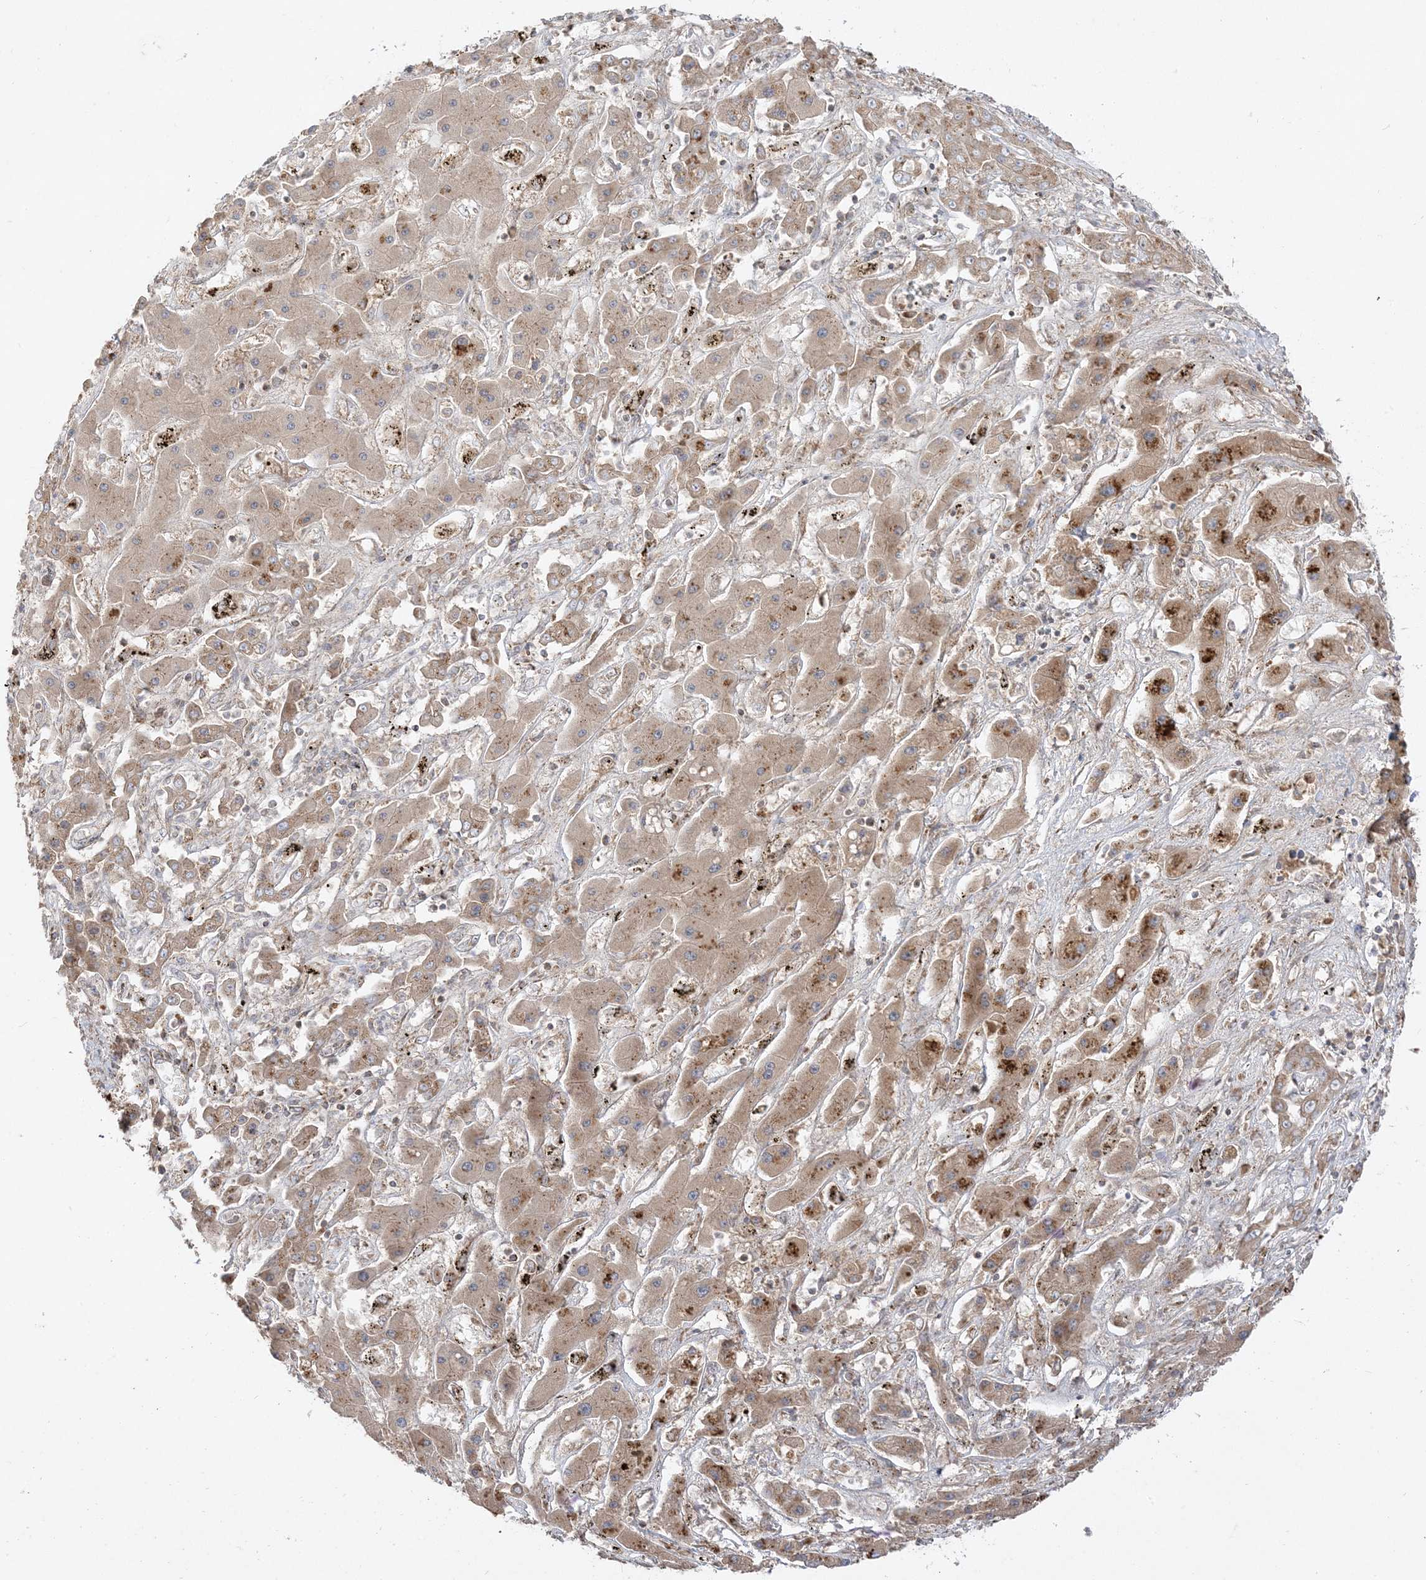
{"staining": {"intensity": "weak", "quantity": ">75%", "location": "cytoplasmic/membranous"}, "tissue": "liver cancer", "cell_type": "Tumor cells", "image_type": "cancer", "snomed": [{"axis": "morphology", "description": "Cholangiocarcinoma"}, {"axis": "topography", "description": "Liver"}], "caption": "This image exhibits liver cholangiocarcinoma stained with IHC to label a protein in brown. The cytoplasmic/membranous of tumor cells show weak positivity for the protein. Nuclei are counter-stained blue.", "gene": "AARS2", "patient": {"sex": "male", "age": 67}}